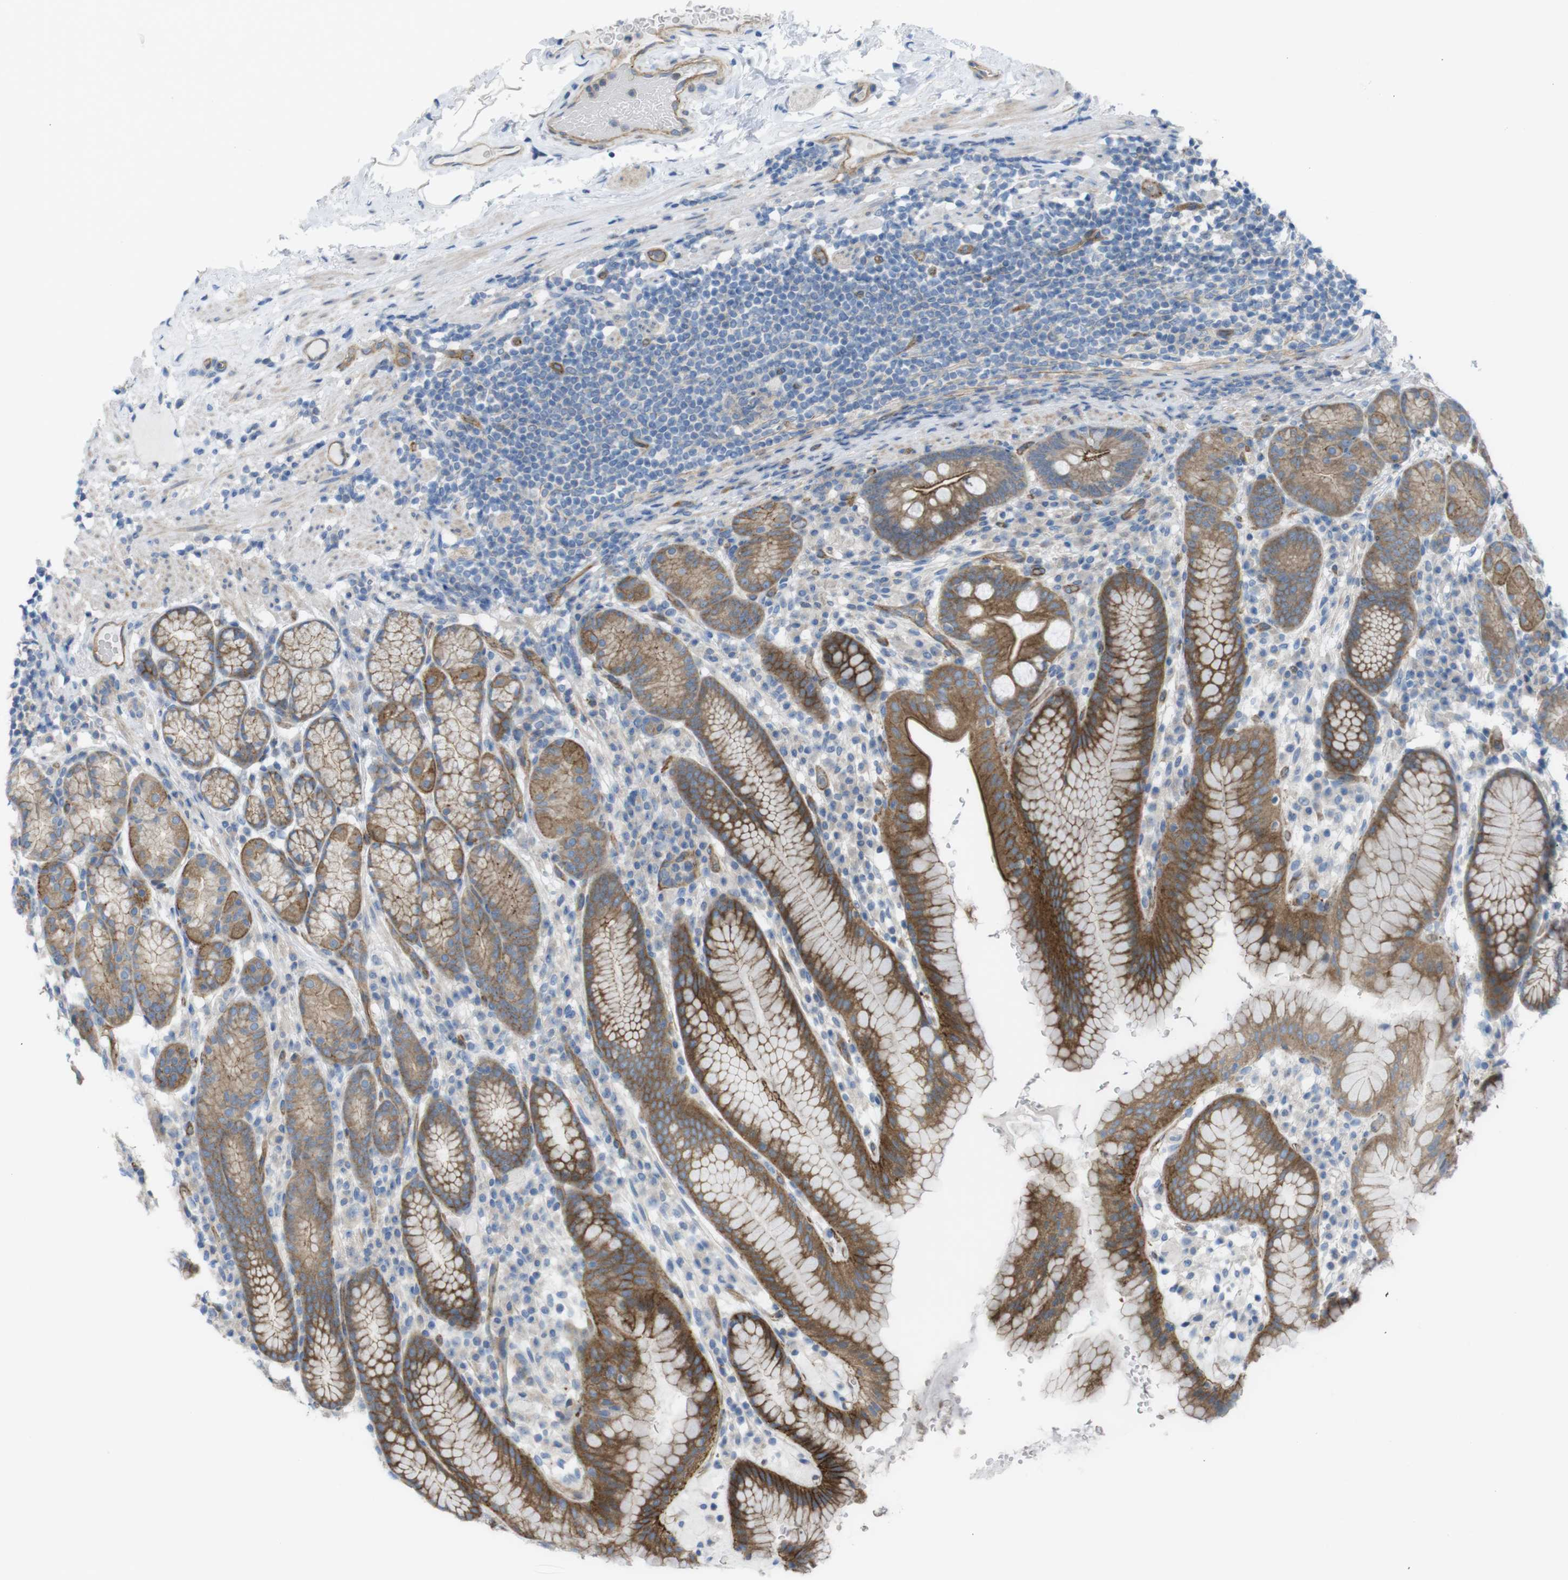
{"staining": {"intensity": "strong", "quantity": ">75%", "location": "cytoplasmic/membranous"}, "tissue": "stomach", "cell_type": "Glandular cells", "image_type": "normal", "snomed": [{"axis": "morphology", "description": "Normal tissue, NOS"}, {"axis": "topography", "description": "Stomach, lower"}], "caption": "Protein expression analysis of benign stomach exhibits strong cytoplasmic/membranous expression in approximately >75% of glandular cells. Using DAB (3,3'-diaminobenzidine) (brown) and hematoxylin (blue) stains, captured at high magnification using brightfield microscopy.", "gene": "PREX2", "patient": {"sex": "male", "age": 52}}